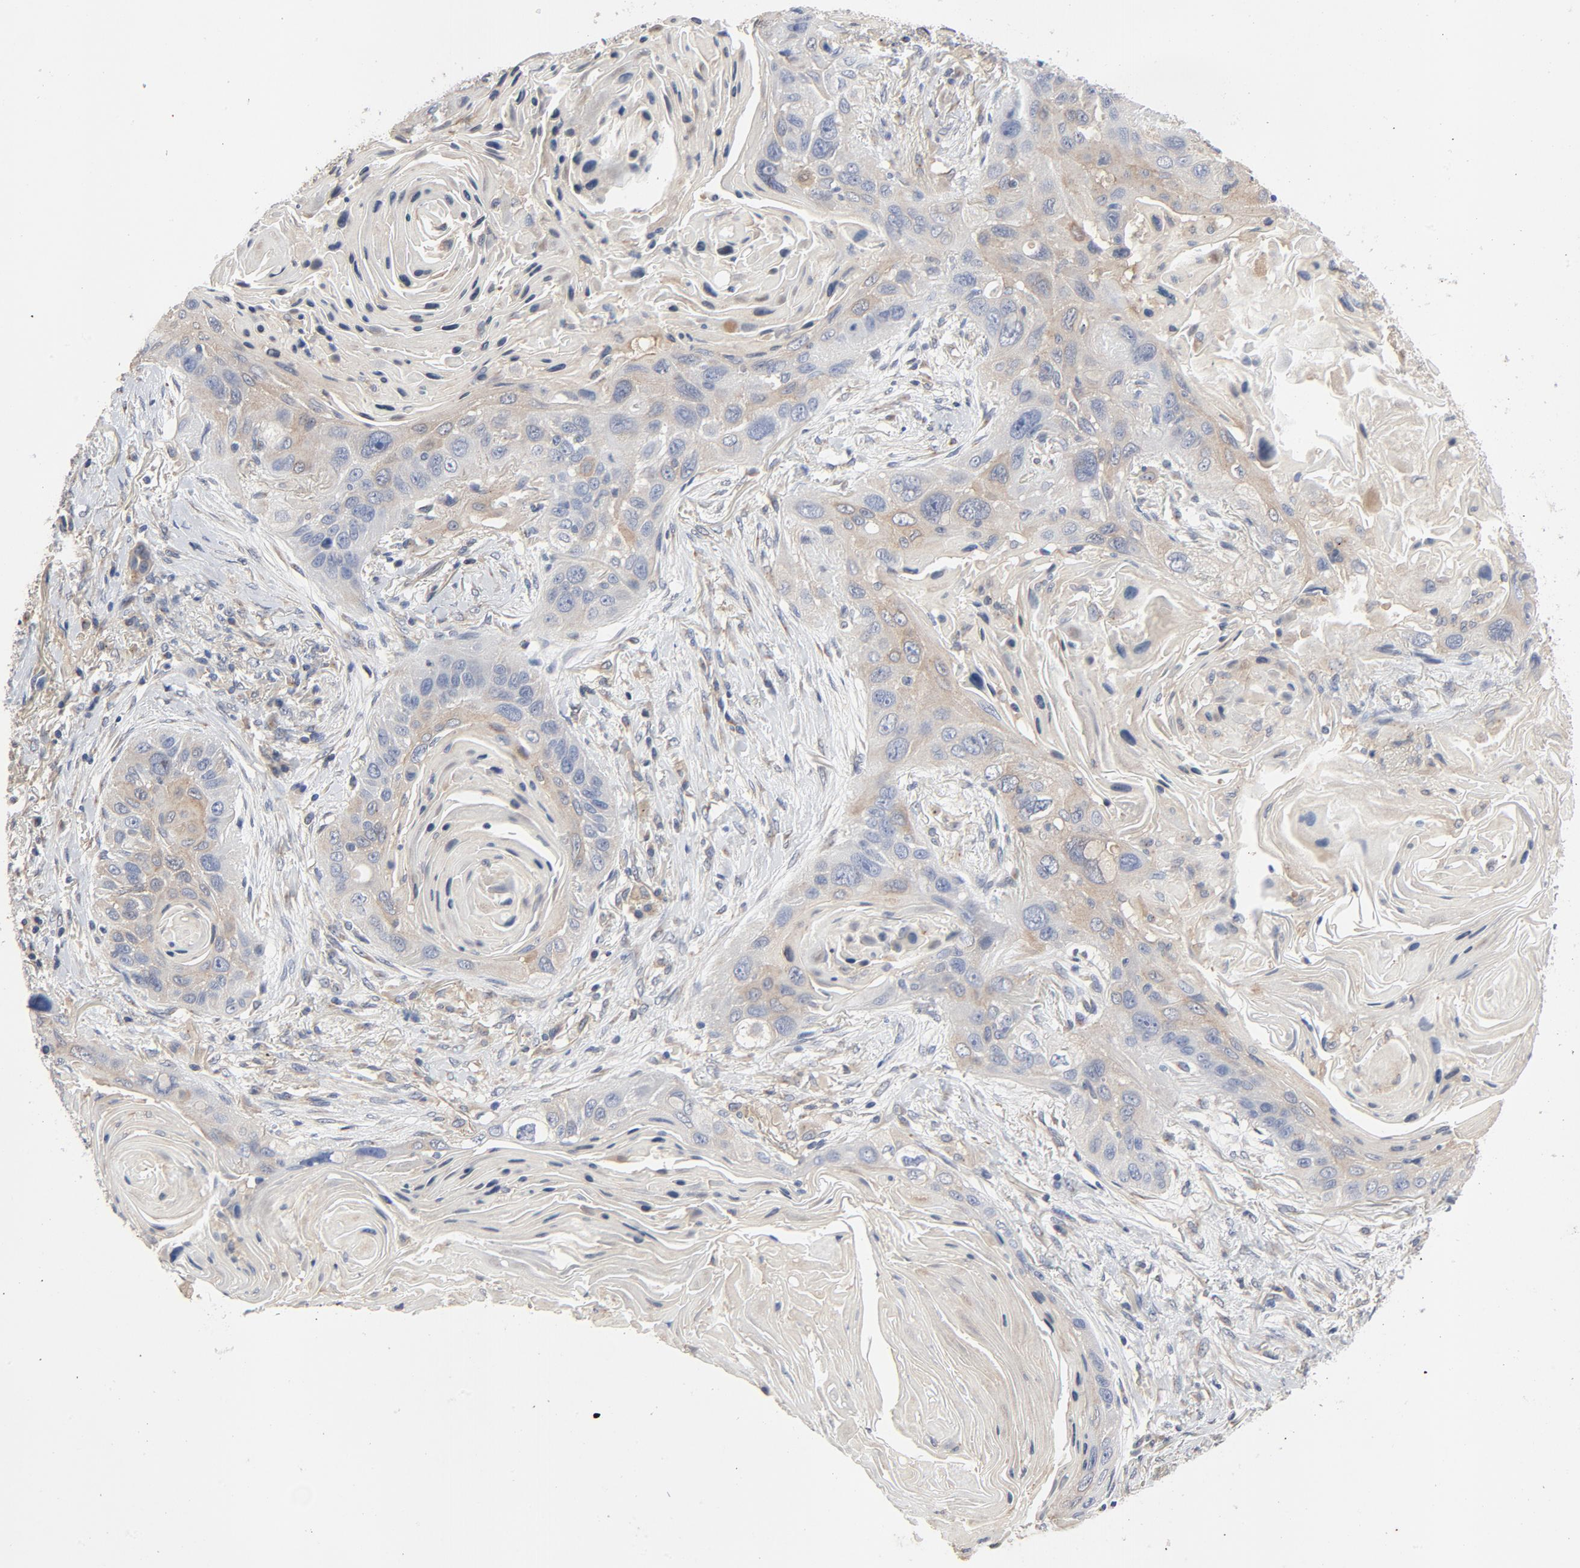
{"staining": {"intensity": "moderate", "quantity": "25%-75%", "location": "cytoplasmic/membranous"}, "tissue": "lung cancer", "cell_type": "Tumor cells", "image_type": "cancer", "snomed": [{"axis": "morphology", "description": "Squamous cell carcinoma, NOS"}, {"axis": "topography", "description": "Lung"}], "caption": "Immunohistochemistry histopathology image of neoplastic tissue: lung cancer stained using immunohistochemistry displays medium levels of moderate protein expression localized specifically in the cytoplasmic/membranous of tumor cells, appearing as a cytoplasmic/membranous brown color.", "gene": "DYNLT3", "patient": {"sex": "female", "age": 67}}